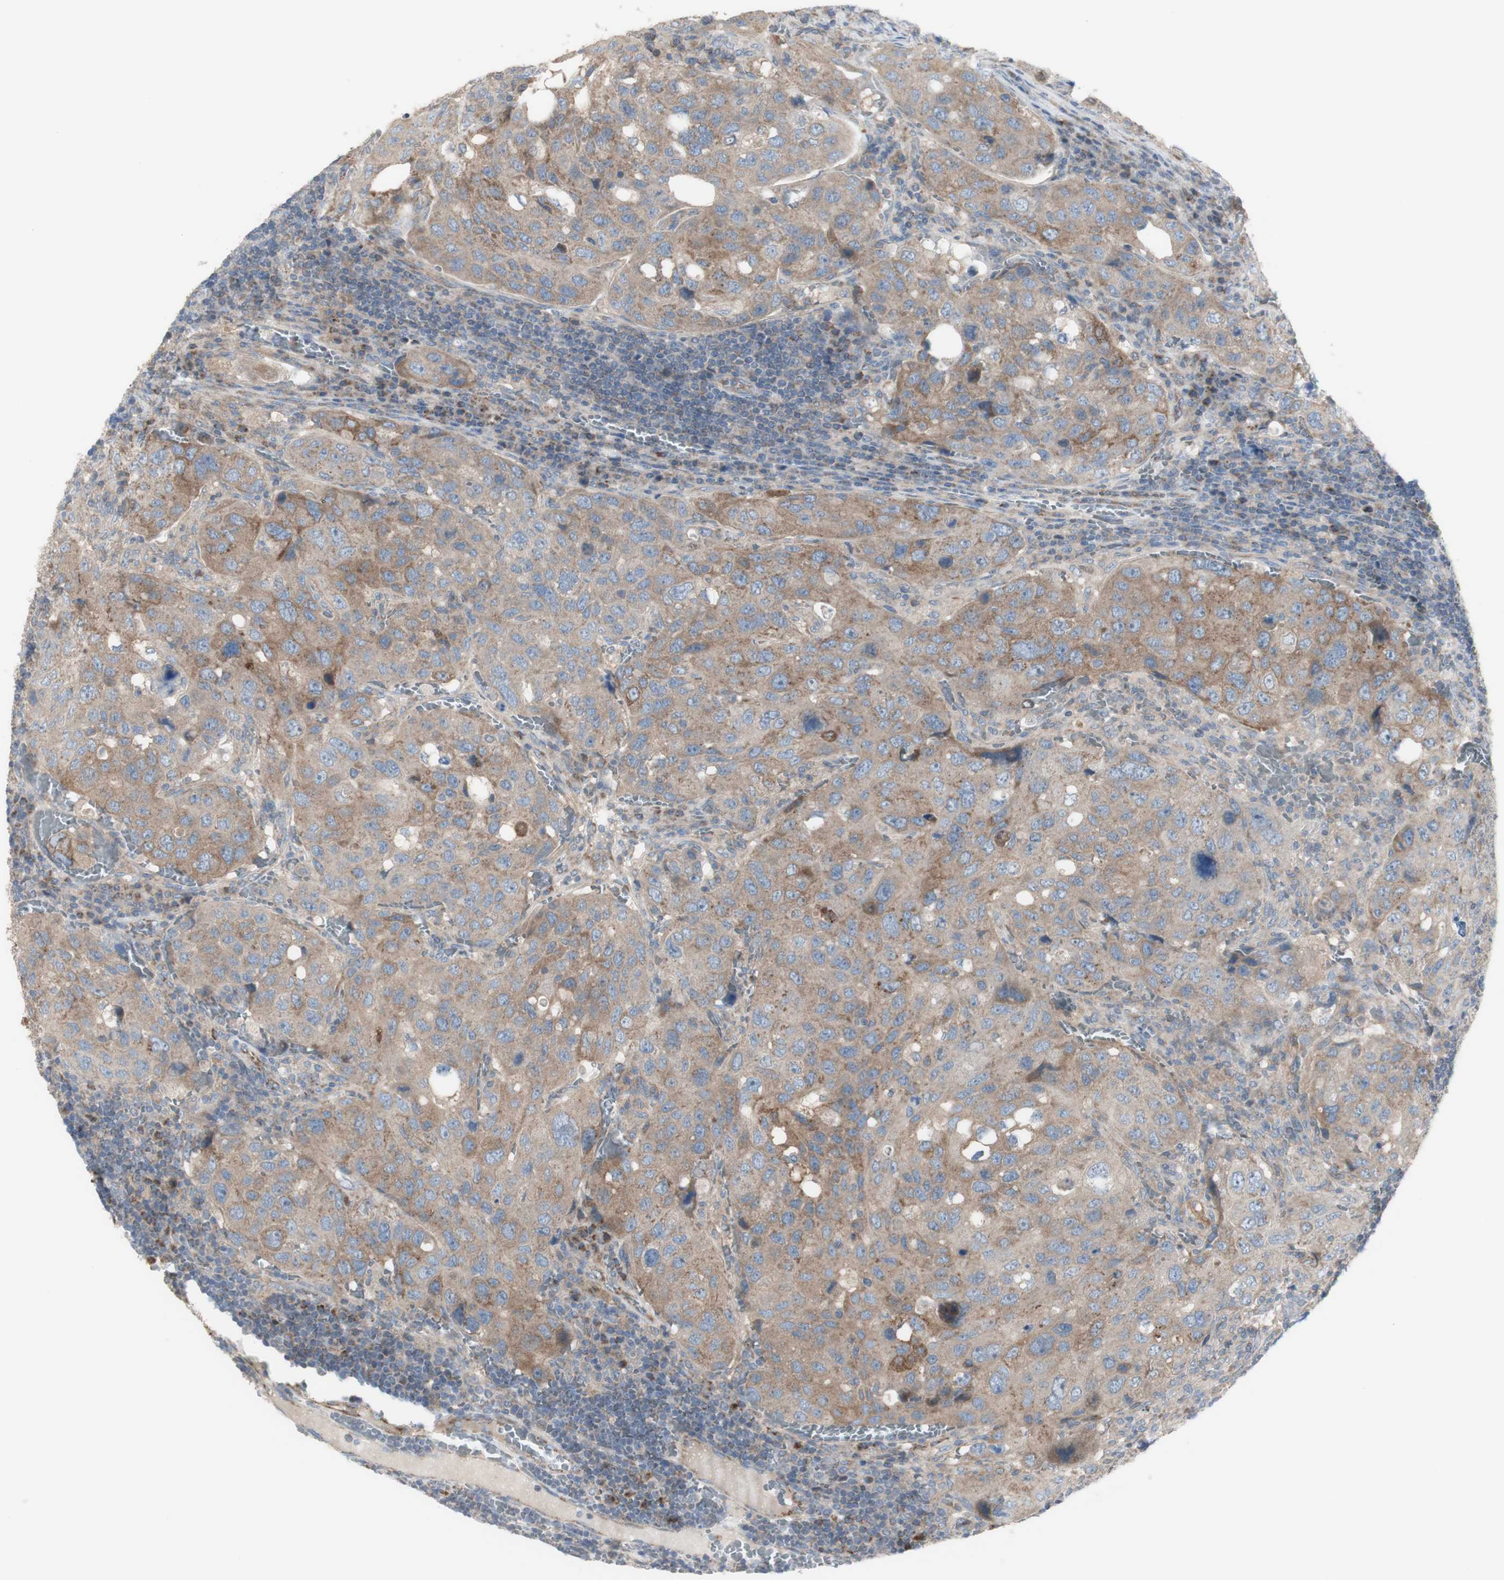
{"staining": {"intensity": "weak", "quantity": "25%-75%", "location": "cytoplasmic/membranous"}, "tissue": "urothelial cancer", "cell_type": "Tumor cells", "image_type": "cancer", "snomed": [{"axis": "morphology", "description": "Urothelial carcinoma, High grade"}, {"axis": "topography", "description": "Lymph node"}, {"axis": "topography", "description": "Urinary bladder"}], "caption": "A brown stain highlights weak cytoplasmic/membranous positivity of a protein in urothelial cancer tumor cells.", "gene": "C3orf52", "patient": {"sex": "male", "age": 51}}